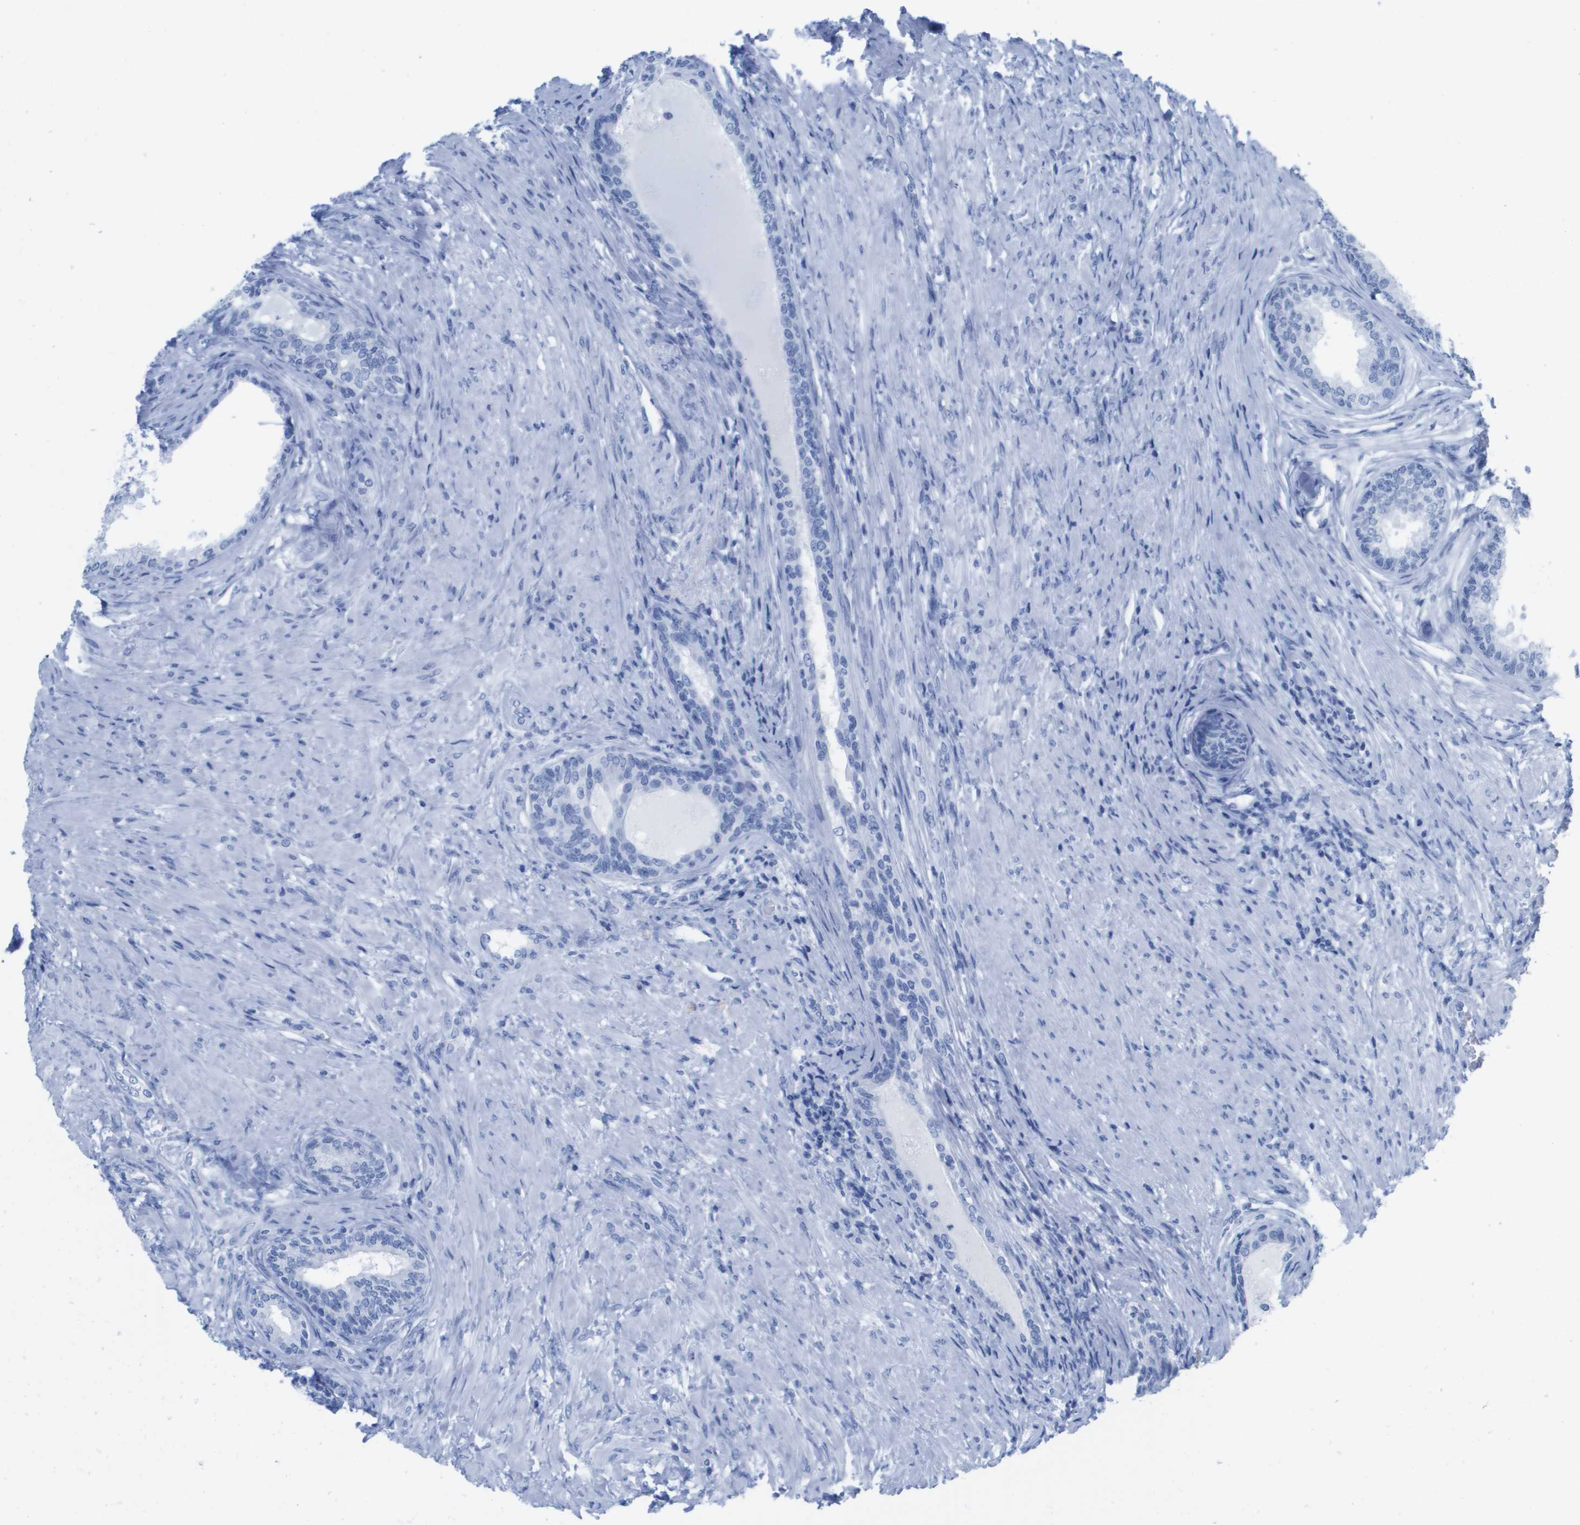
{"staining": {"intensity": "negative", "quantity": "none", "location": "none"}, "tissue": "prostate", "cell_type": "Glandular cells", "image_type": "normal", "snomed": [{"axis": "morphology", "description": "Normal tissue, NOS"}, {"axis": "topography", "description": "Prostate"}], "caption": "High power microscopy micrograph of an immunohistochemistry image of normal prostate, revealing no significant positivity in glandular cells. Nuclei are stained in blue.", "gene": "KCNA3", "patient": {"sex": "male", "age": 76}}